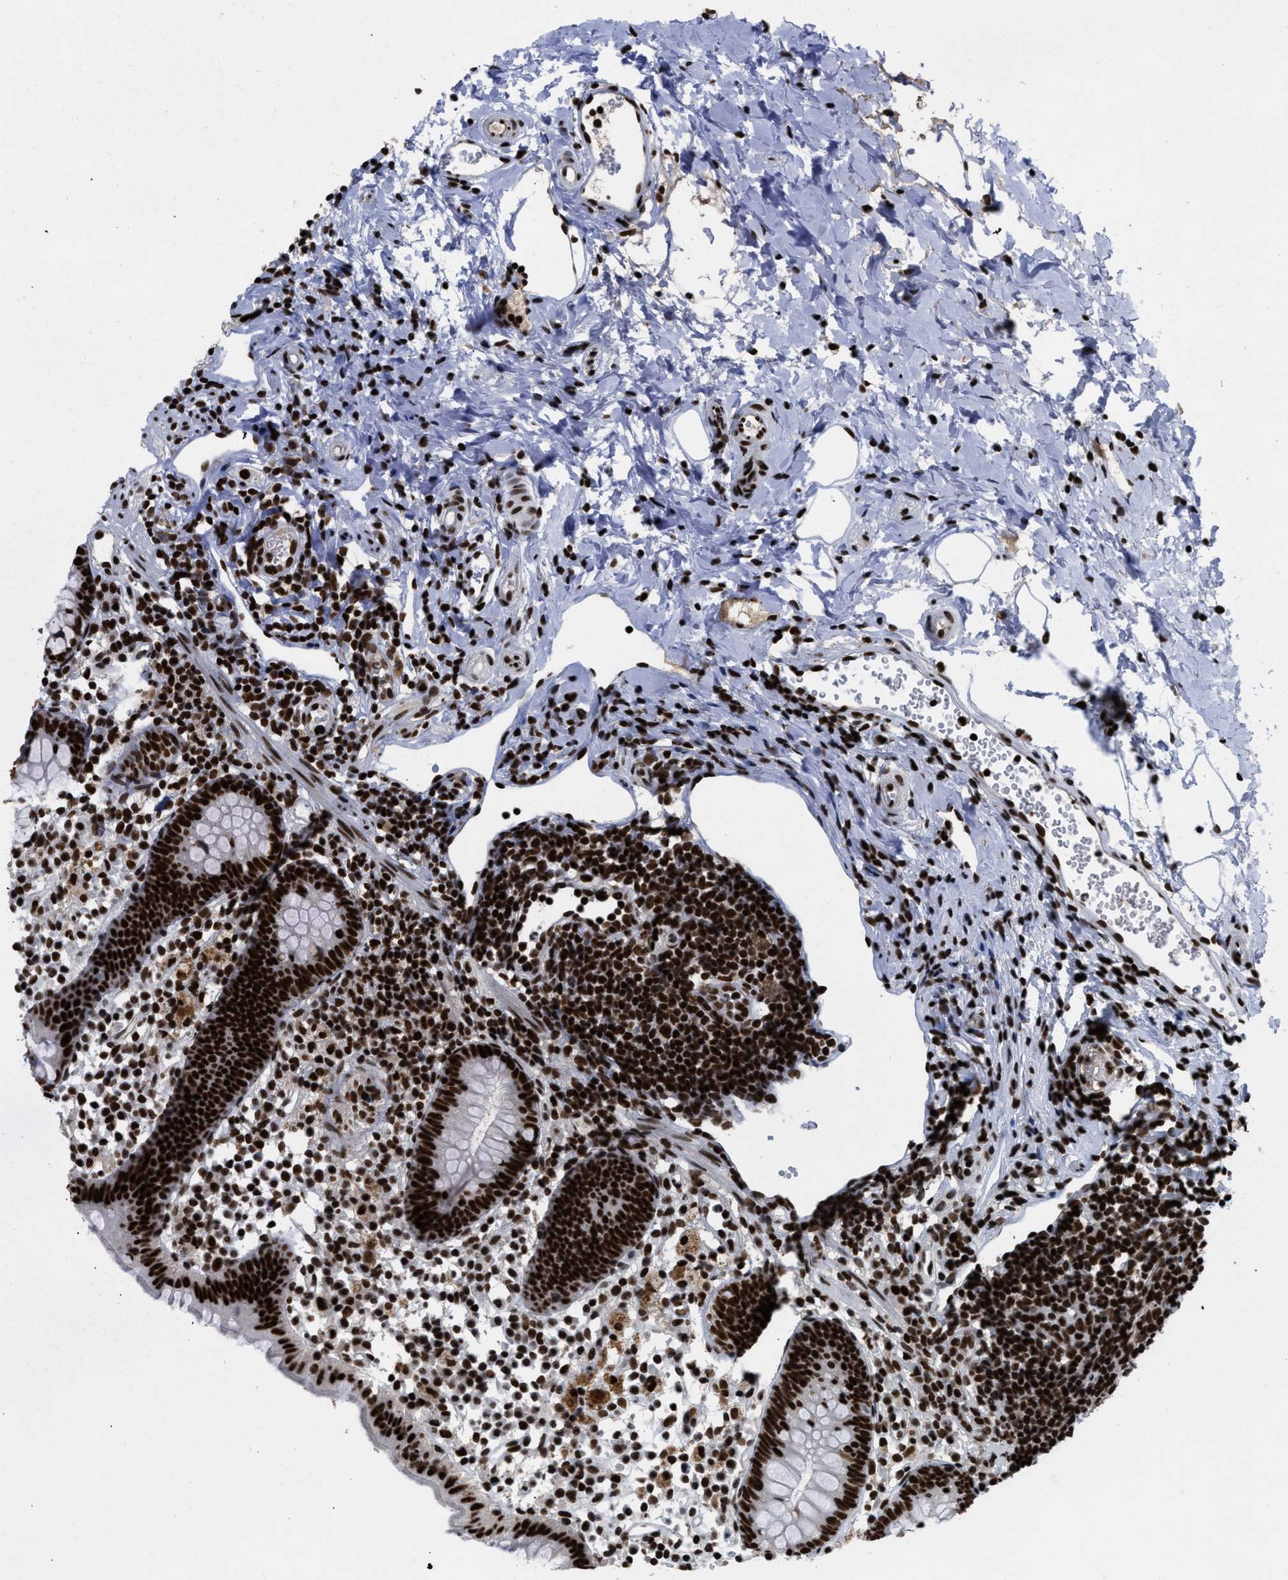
{"staining": {"intensity": "strong", "quantity": ">75%", "location": "nuclear"}, "tissue": "appendix", "cell_type": "Glandular cells", "image_type": "normal", "snomed": [{"axis": "morphology", "description": "Normal tissue, NOS"}, {"axis": "topography", "description": "Appendix"}], "caption": "Brown immunohistochemical staining in benign appendix reveals strong nuclear positivity in about >75% of glandular cells.", "gene": "SCAF4", "patient": {"sex": "female", "age": 20}}